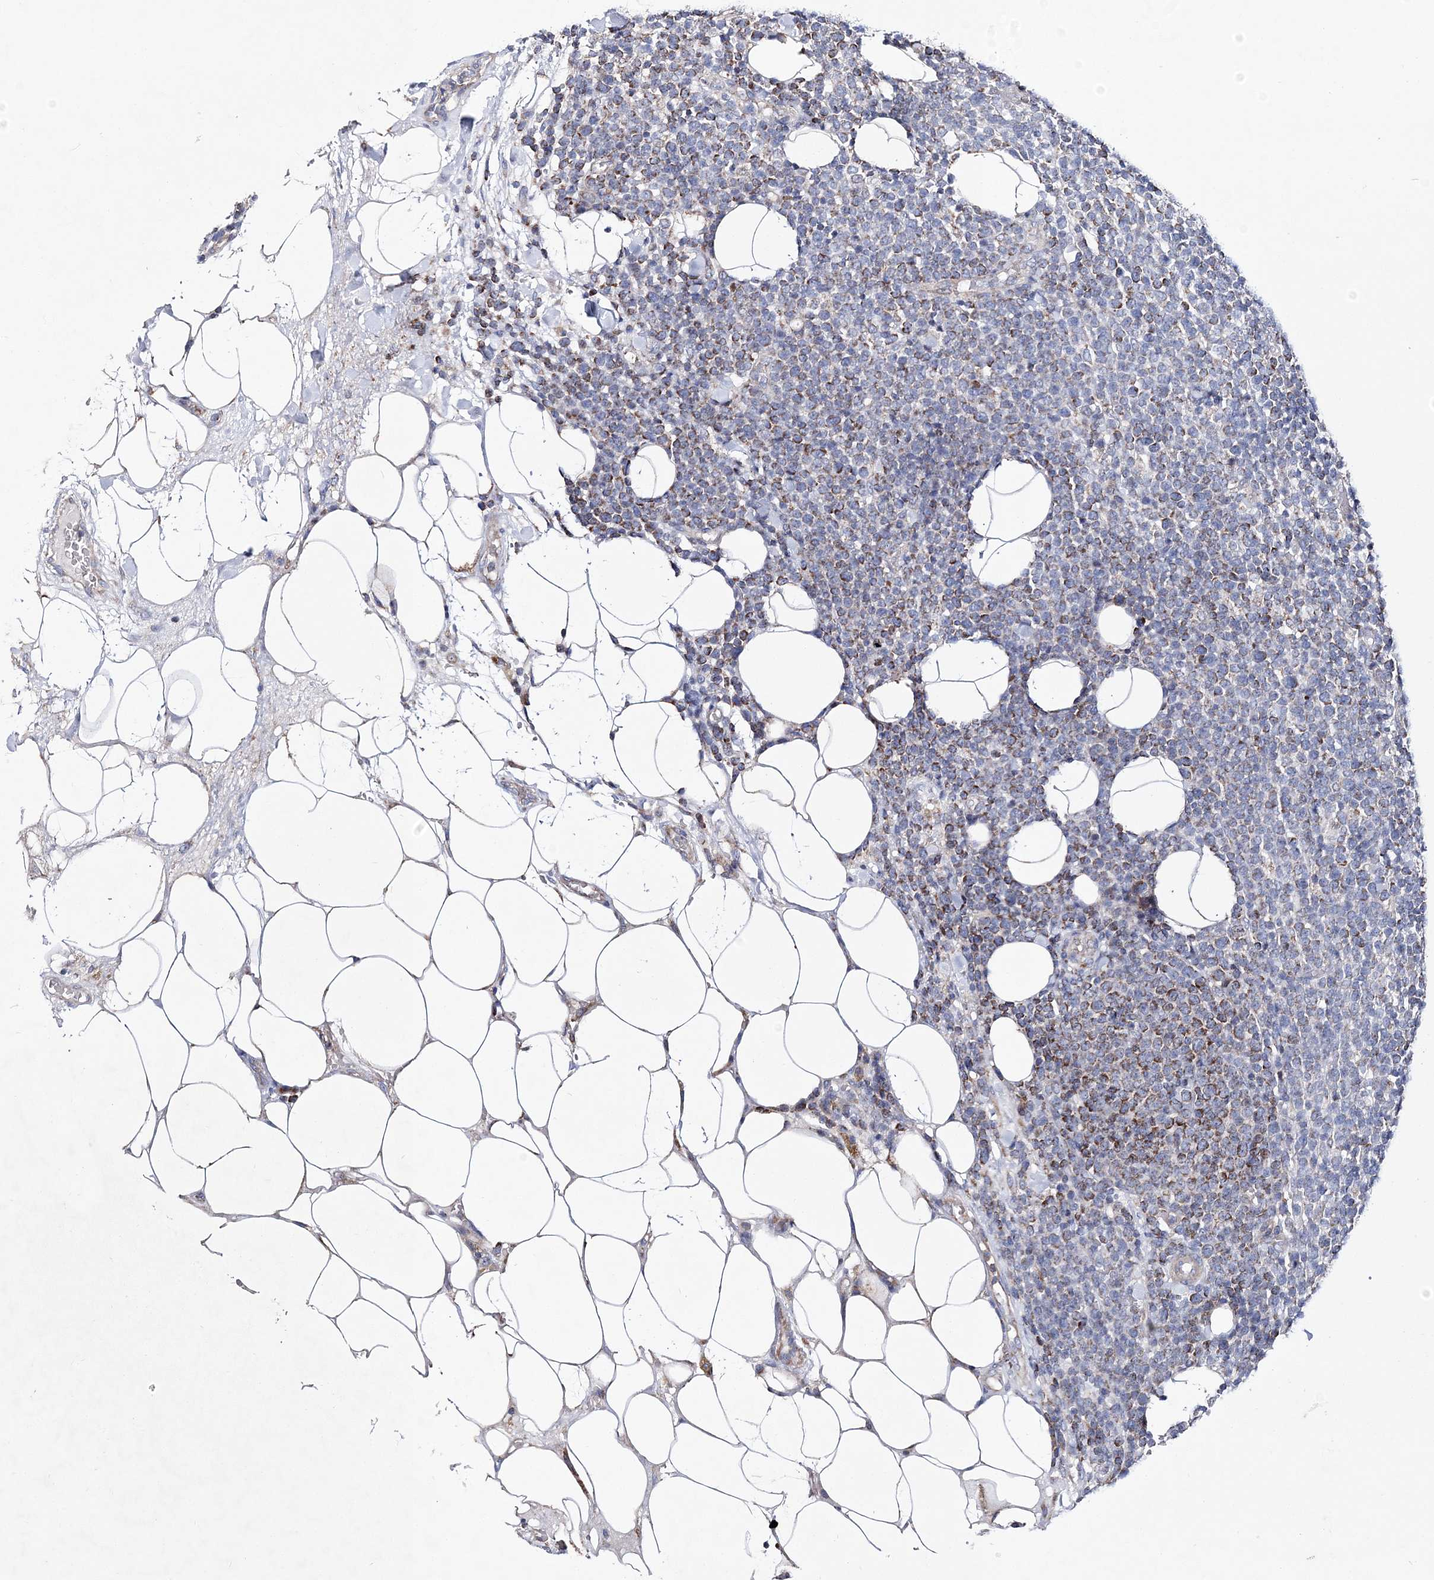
{"staining": {"intensity": "moderate", "quantity": "25%-75%", "location": "cytoplasmic/membranous"}, "tissue": "lymphoma", "cell_type": "Tumor cells", "image_type": "cancer", "snomed": [{"axis": "morphology", "description": "Malignant lymphoma, non-Hodgkin's type, High grade"}, {"axis": "topography", "description": "Lymph node"}], "caption": "This histopathology image reveals immunohistochemistry staining of human lymphoma, with medium moderate cytoplasmic/membranous expression in approximately 25%-75% of tumor cells.", "gene": "ANO1", "patient": {"sex": "male", "age": 61}}